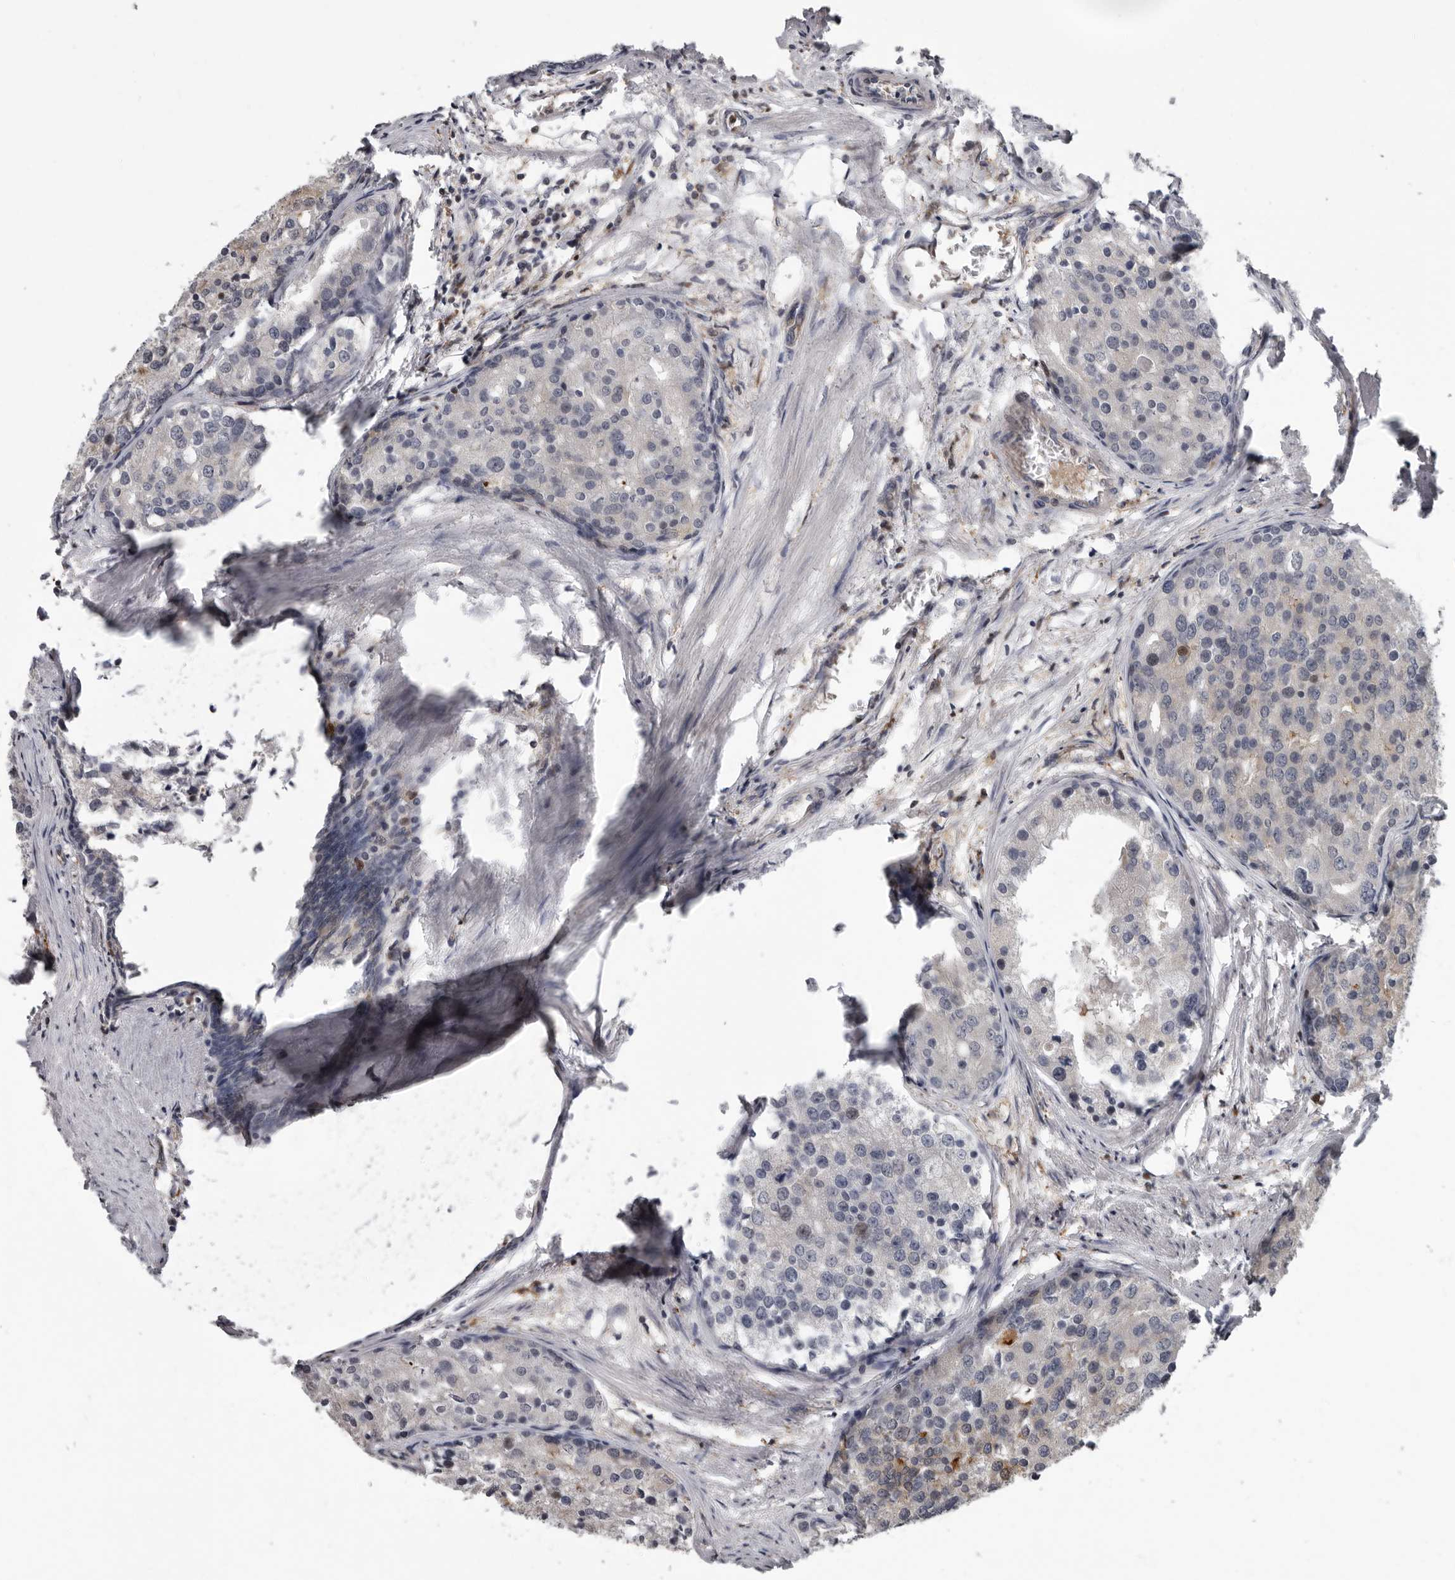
{"staining": {"intensity": "negative", "quantity": "none", "location": "none"}, "tissue": "prostate cancer", "cell_type": "Tumor cells", "image_type": "cancer", "snomed": [{"axis": "morphology", "description": "Adenocarcinoma, High grade"}, {"axis": "topography", "description": "Prostate"}], "caption": "IHC micrograph of adenocarcinoma (high-grade) (prostate) stained for a protein (brown), which displays no positivity in tumor cells.", "gene": "FGFR4", "patient": {"sex": "male", "age": 50}}